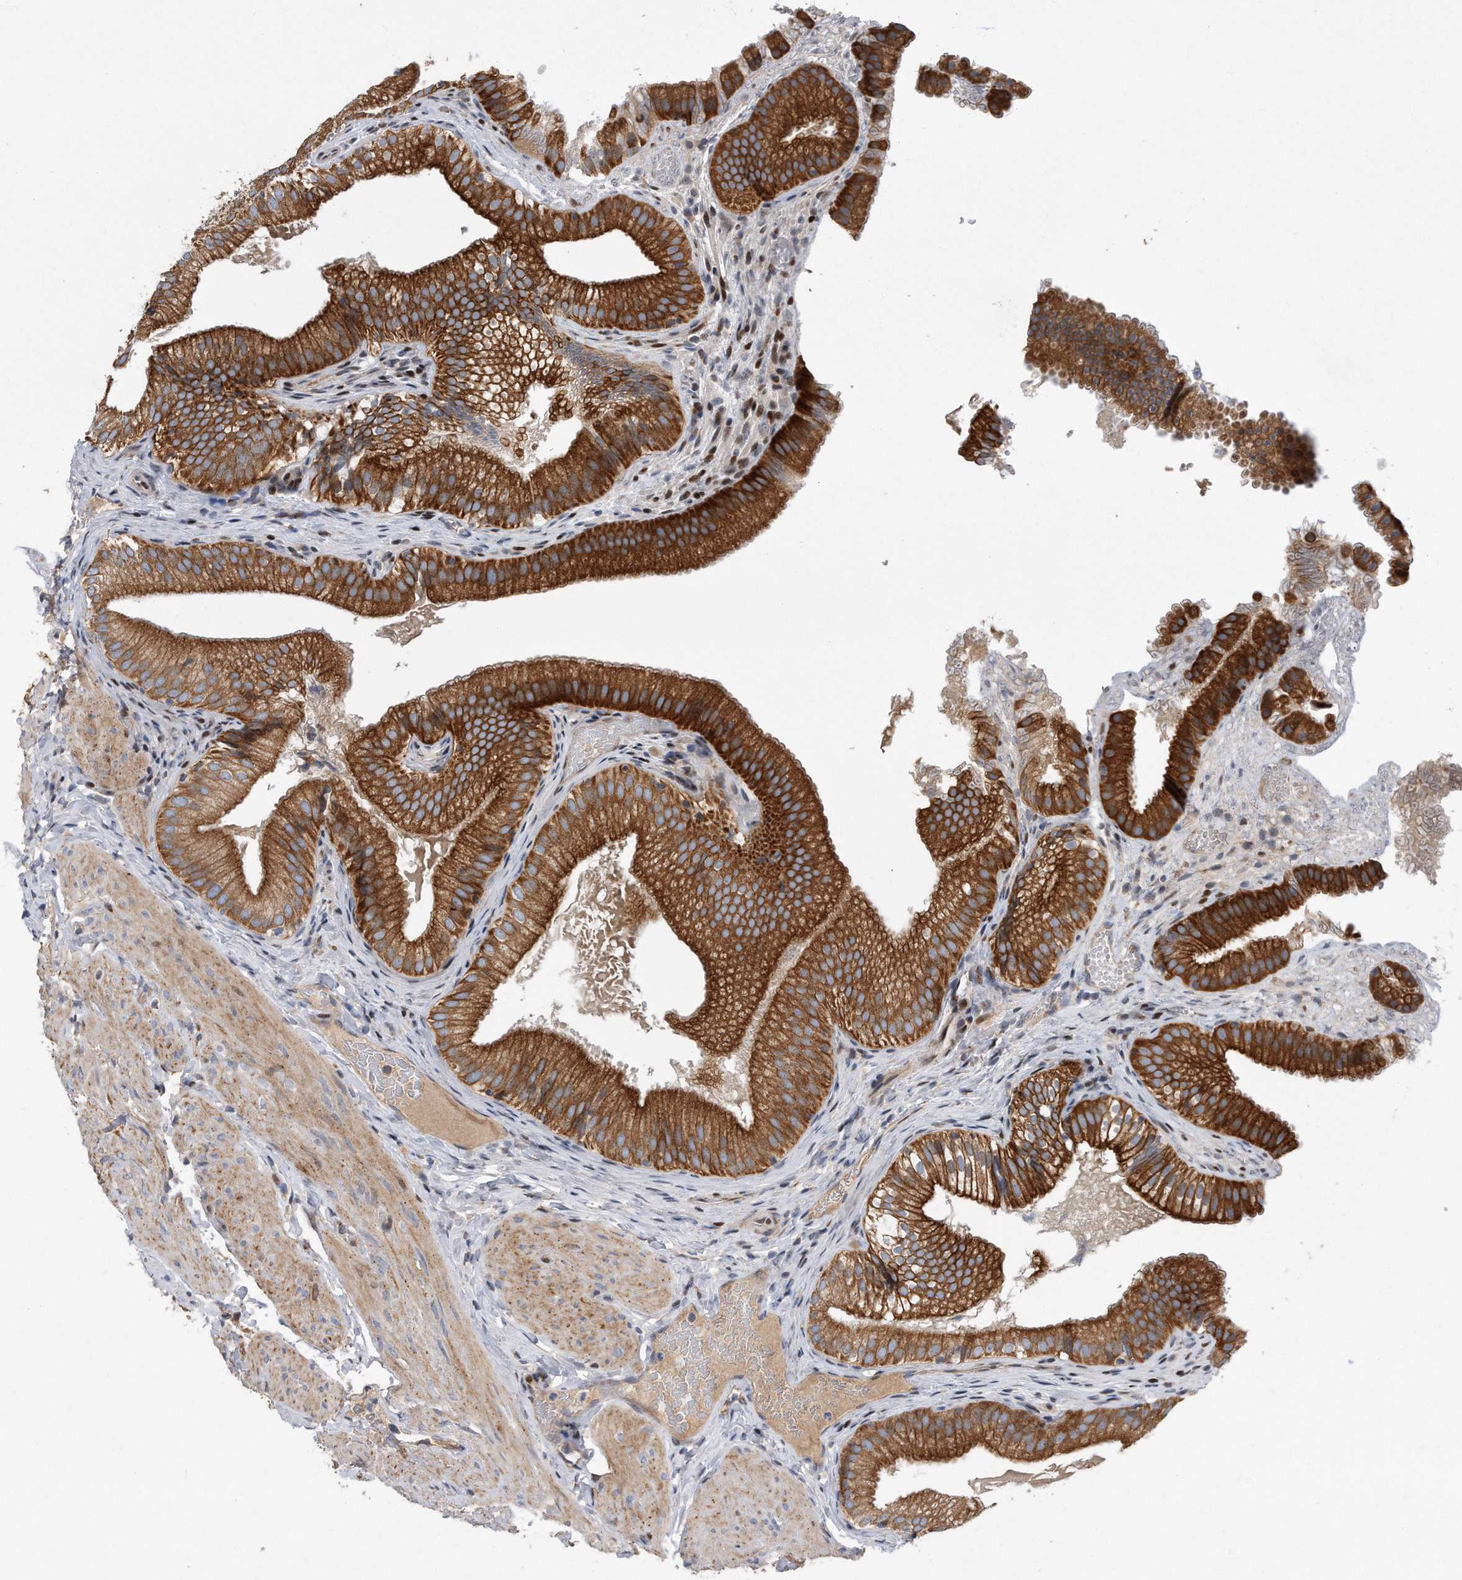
{"staining": {"intensity": "strong", "quantity": ">75%", "location": "cytoplasmic/membranous"}, "tissue": "gallbladder", "cell_type": "Glandular cells", "image_type": "normal", "snomed": [{"axis": "morphology", "description": "Normal tissue, NOS"}, {"axis": "topography", "description": "Gallbladder"}], "caption": "There is high levels of strong cytoplasmic/membranous expression in glandular cells of normal gallbladder, as demonstrated by immunohistochemical staining (brown color).", "gene": "CDH12", "patient": {"sex": "female", "age": 30}}